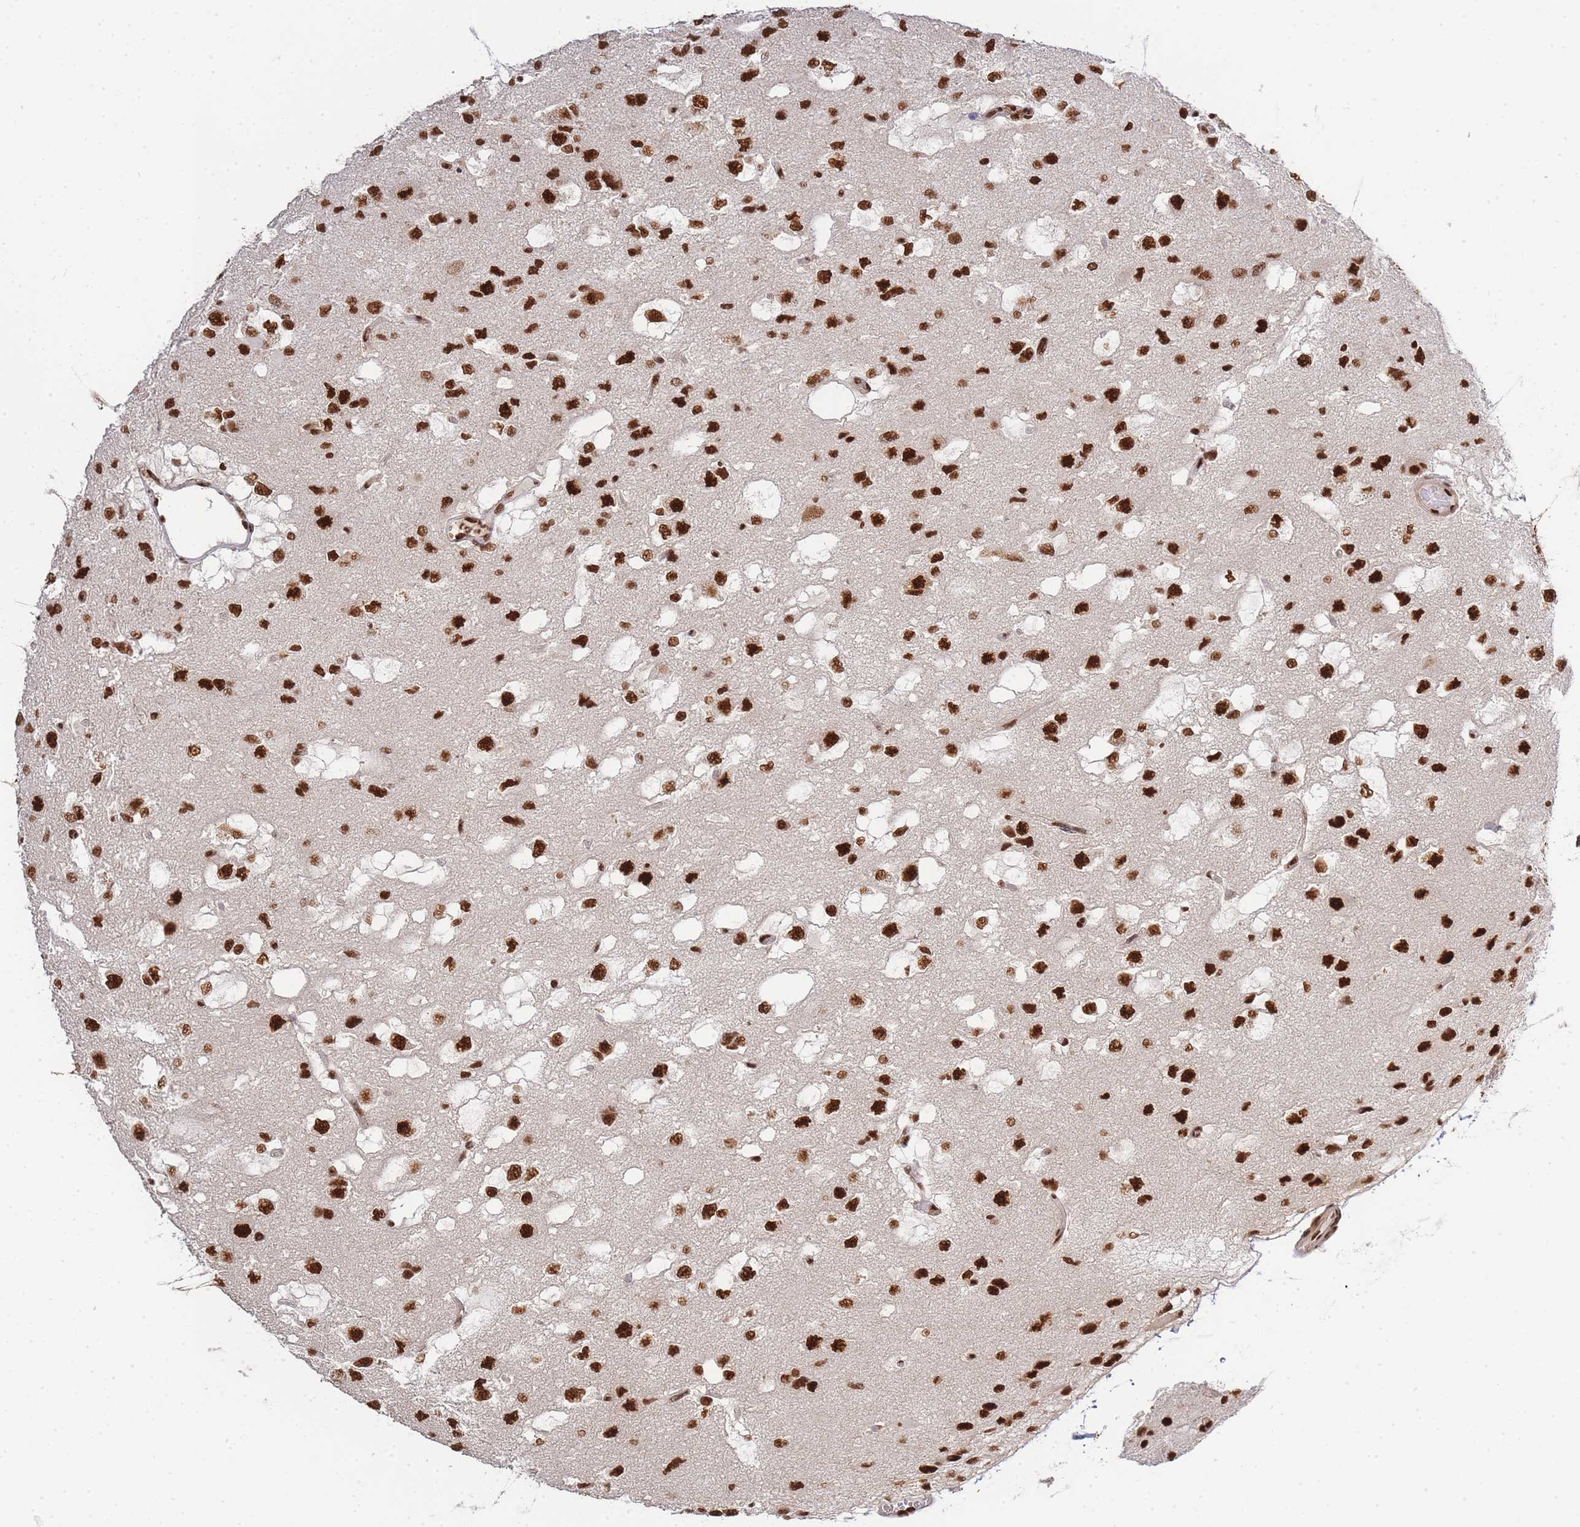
{"staining": {"intensity": "strong", "quantity": ">75%", "location": "nuclear"}, "tissue": "glioma", "cell_type": "Tumor cells", "image_type": "cancer", "snomed": [{"axis": "morphology", "description": "Glioma, malignant, High grade"}, {"axis": "topography", "description": "Brain"}], "caption": "Protein staining of malignant high-grade glioma tissue exhibits strong nuclear expression in about >75% of tumor cells.", "gene": "PRKDC", "patient": {"sex": "male", "age": 53}}